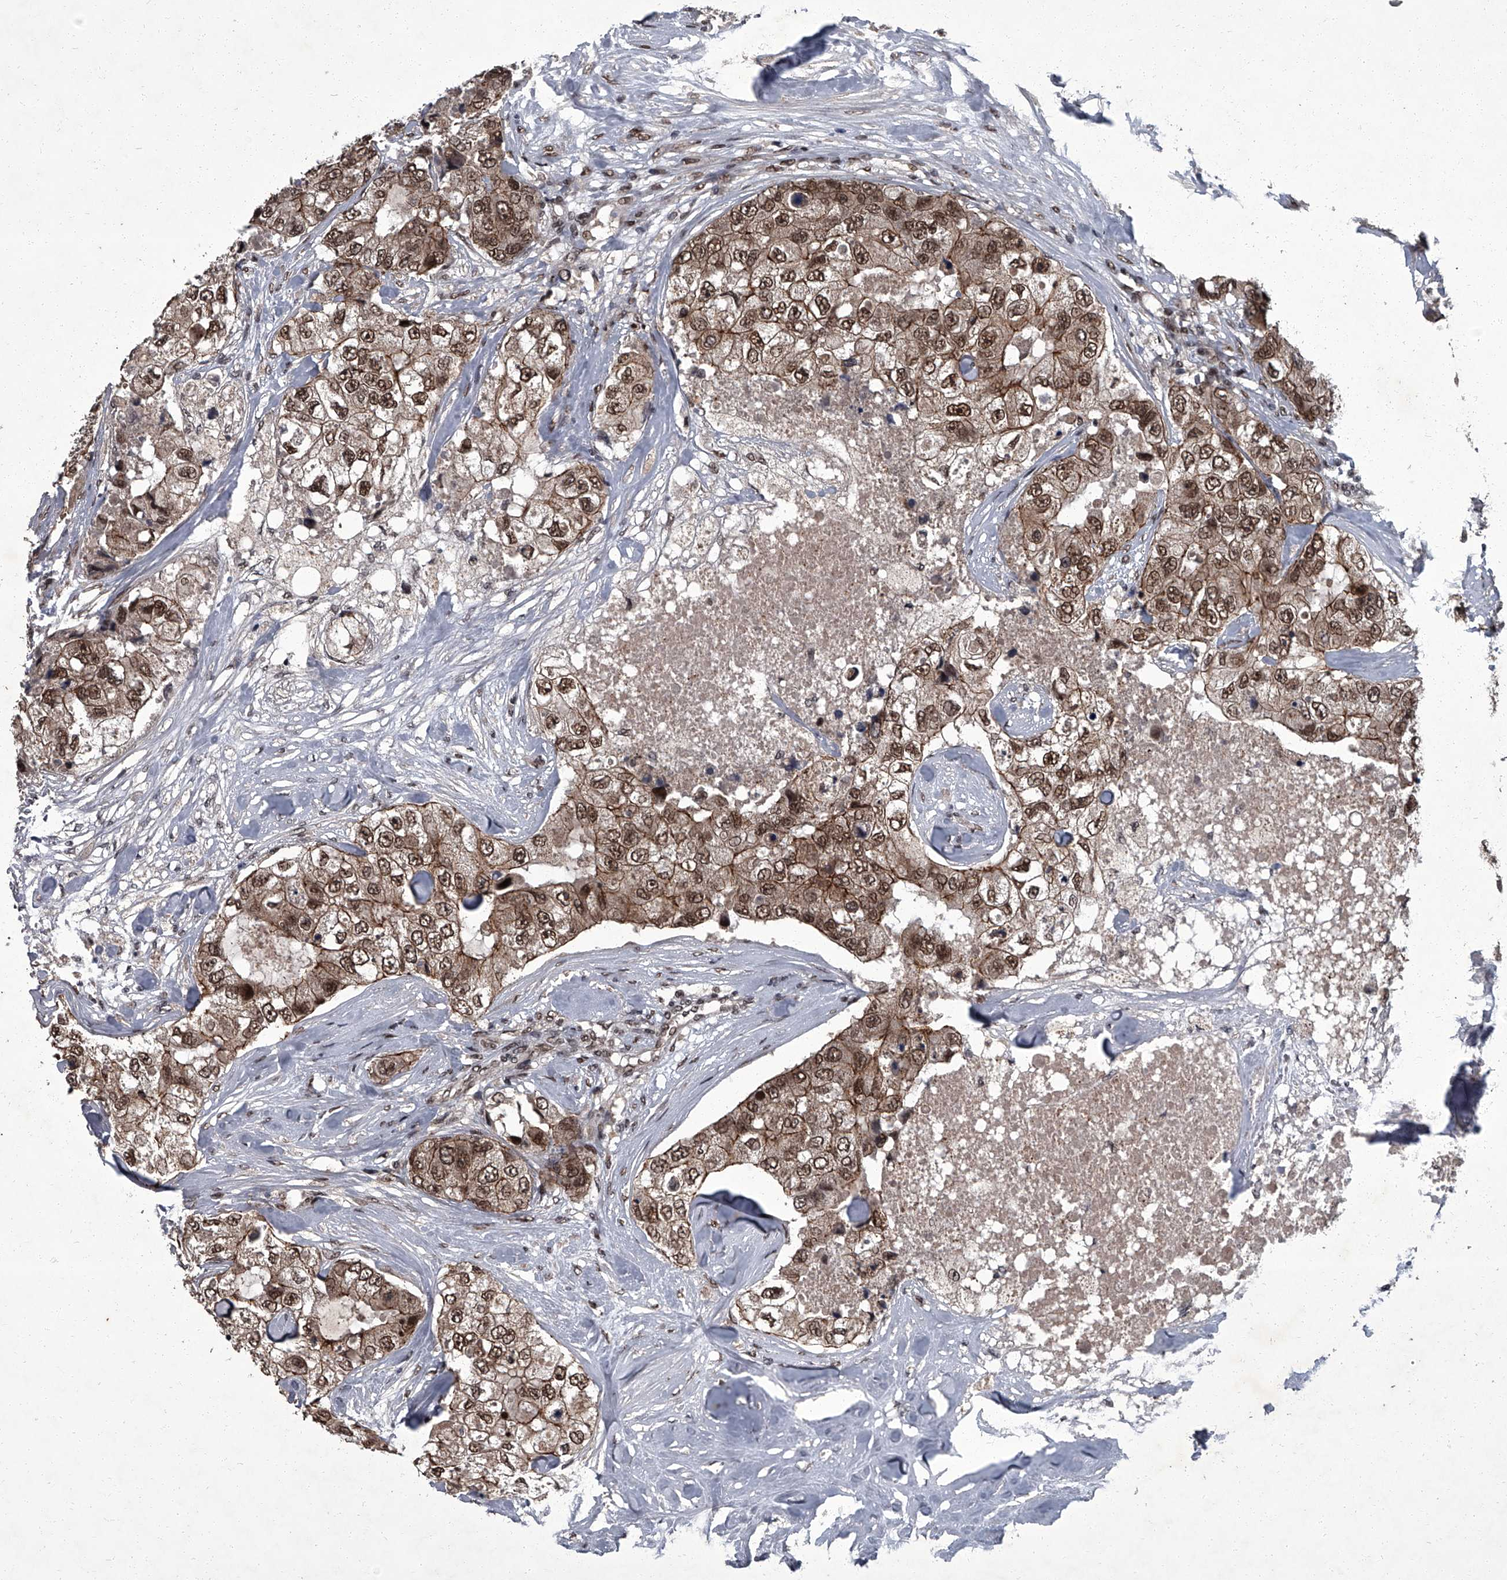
{"staining": {"intensity": "moderate", "quantity": ">75%", "location": "cytoplasmic/membranous,nuclear"}, "tissue": "breast cancer", "cell_type": "Tumor cells", "image_type": "cancer", "snomed": [{"axis": "morphology", "description": "Duct carcinoma"}, {"axis": "topography", "description": "Breast"}], "caption": "This is a photomicrograph of IHC staining of intraductal carcinoma (breast), which shows moderate staining in the cytoplasmic/membranous and nuclear of tumor cells.", "gene": "ZNF518B", "patient": {"sex": "female", "age": 62}}